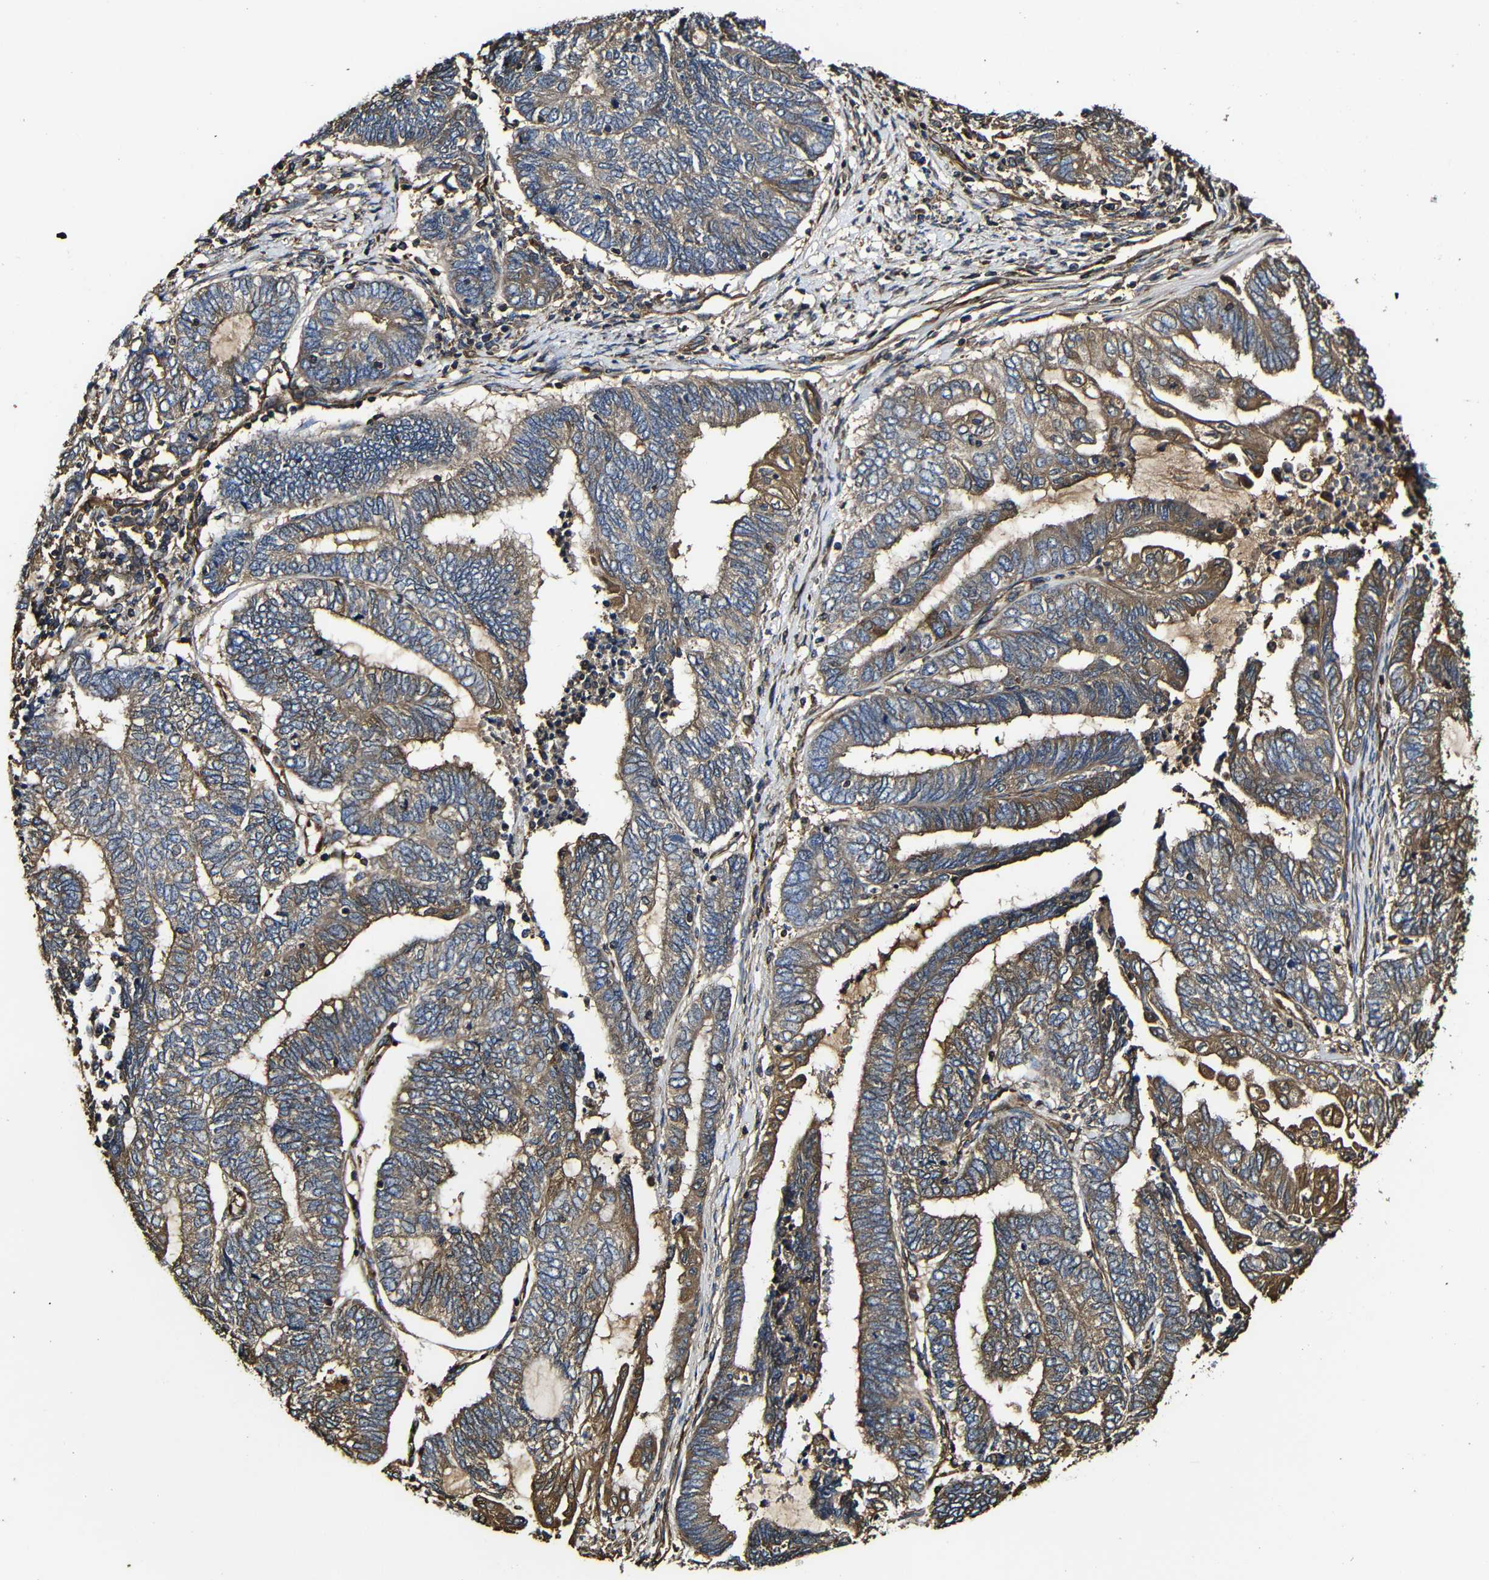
{"staining": {"intensity": "moderate", "quantity": ">75%", "location": "cytoplasmic/membranous"}, "tissue": "endometrial cancer", "cell_type": "Tumor cells", "image_type": "cancer", "snomed": [{"axis": "morphology", "description": "Adenocarcinoma, NOS"}, {"axis": "topography", "description": "Uterus"}, {"axis": "topography", "description": "Endometrium"}], "caption": "High-magnification brightfield microscopy of adenocarcinoma (endometrial) stained with DAB (3,3'-diaminobenzidine) (brown) and counterstained with hematoxylin (blue). tumor cells exhibit moderate cytoplasmic/membranous expression is seen in approximately>75% of cells.", "gene": "MSN", "patient": {"sex": "female", "age": 70}}